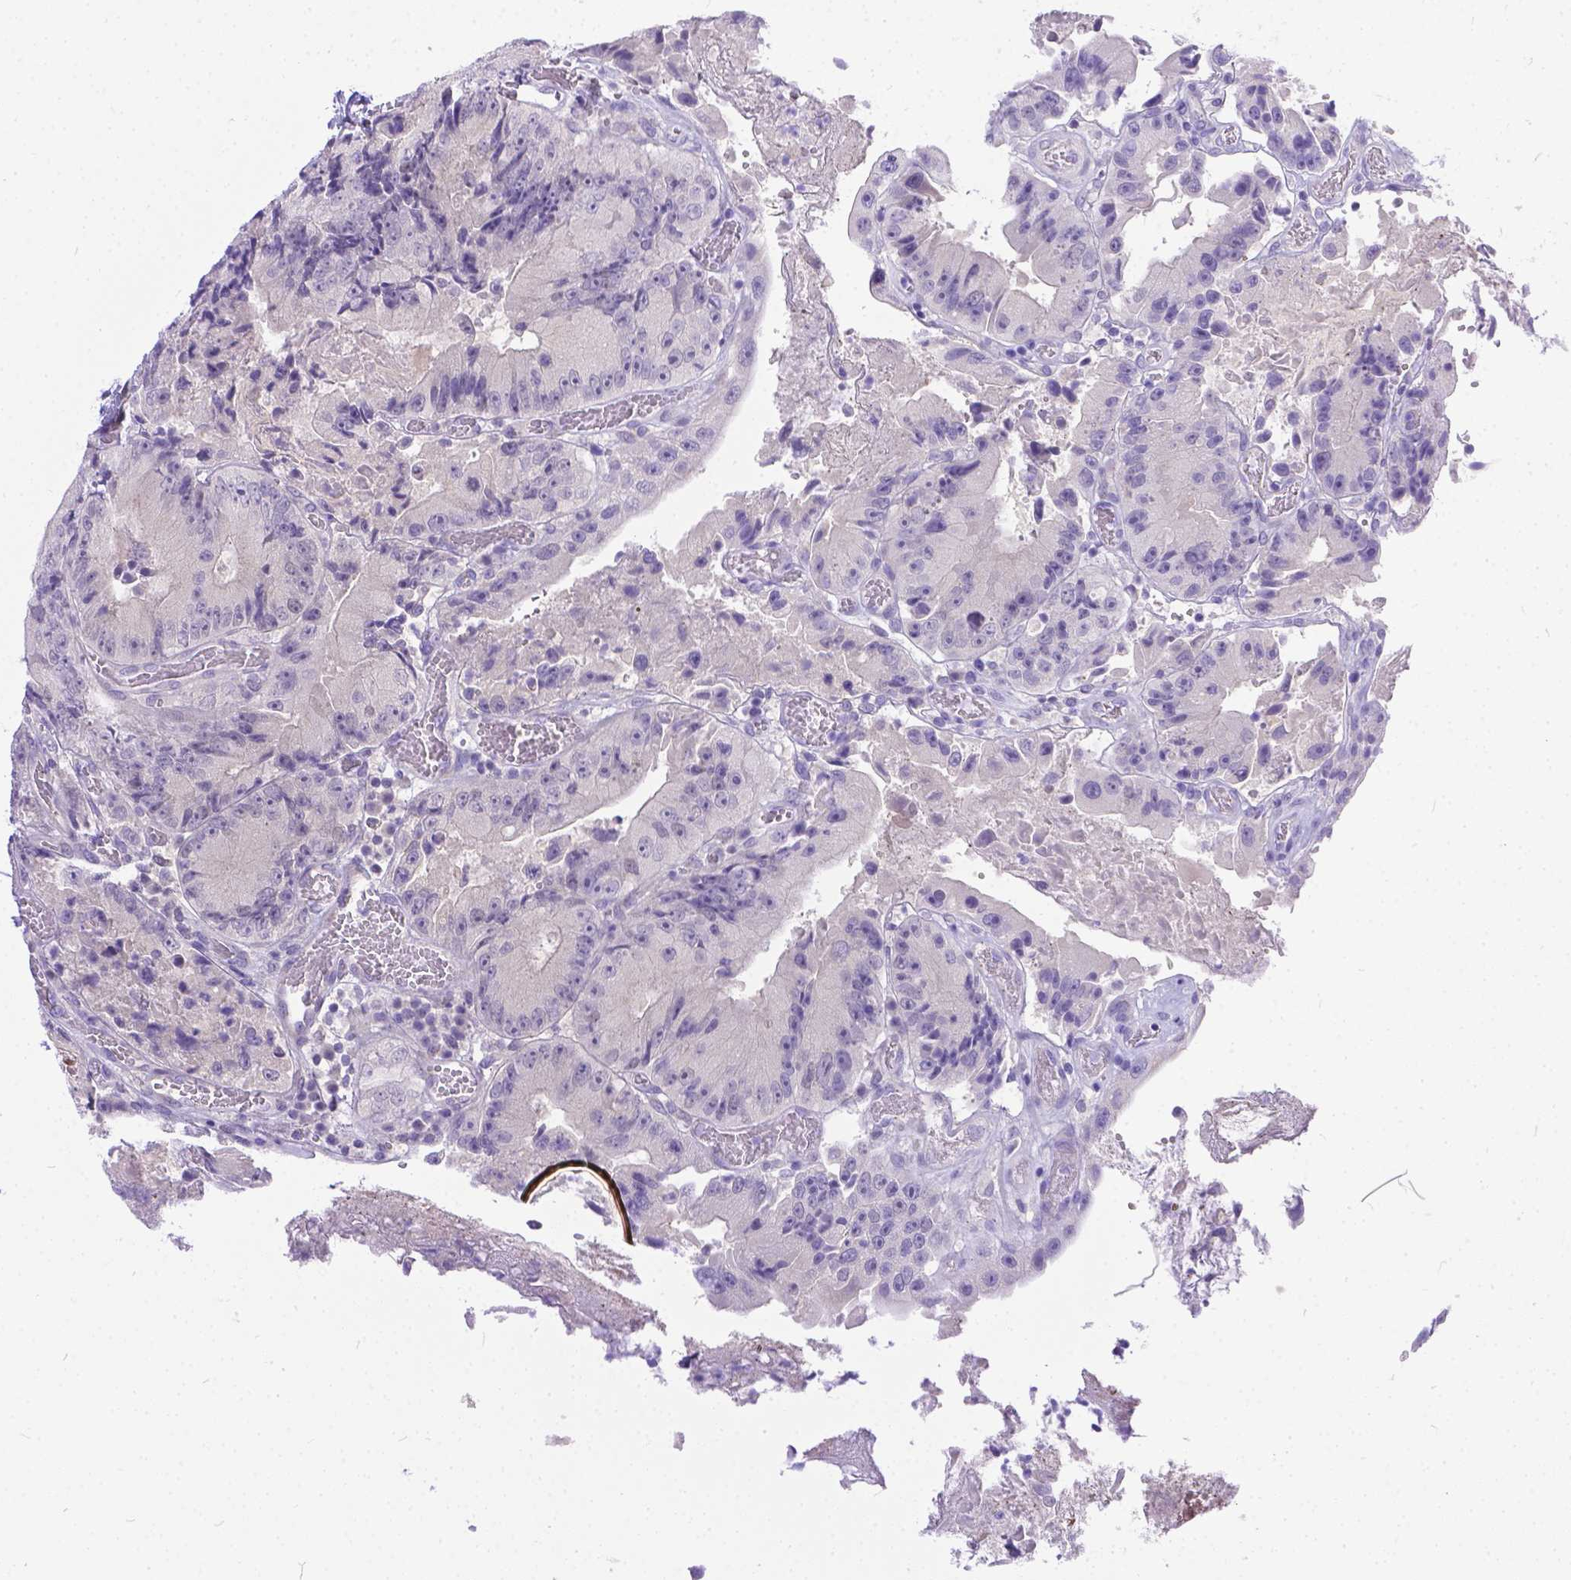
{"staining": {"intensity": "negative", "quantity": "none", "location": "none"}, "tissue": "colorectal cancer", "cell_type": "Tumor cells", "image_type": "cancer", "snomed": [{"axis": "morphology", "description": "Adenocarcinoma, NOS"}, {"axis": "topography", "description": "Colon"}], "caption": "IHC of human colorectal cancer shows no positivity in tumor cells. (Immunohistochemistry (ihc), brightfield microscopy, high magnification).", "gene": "TTLL6", "patient": {"sex": "female", "age": 86}}